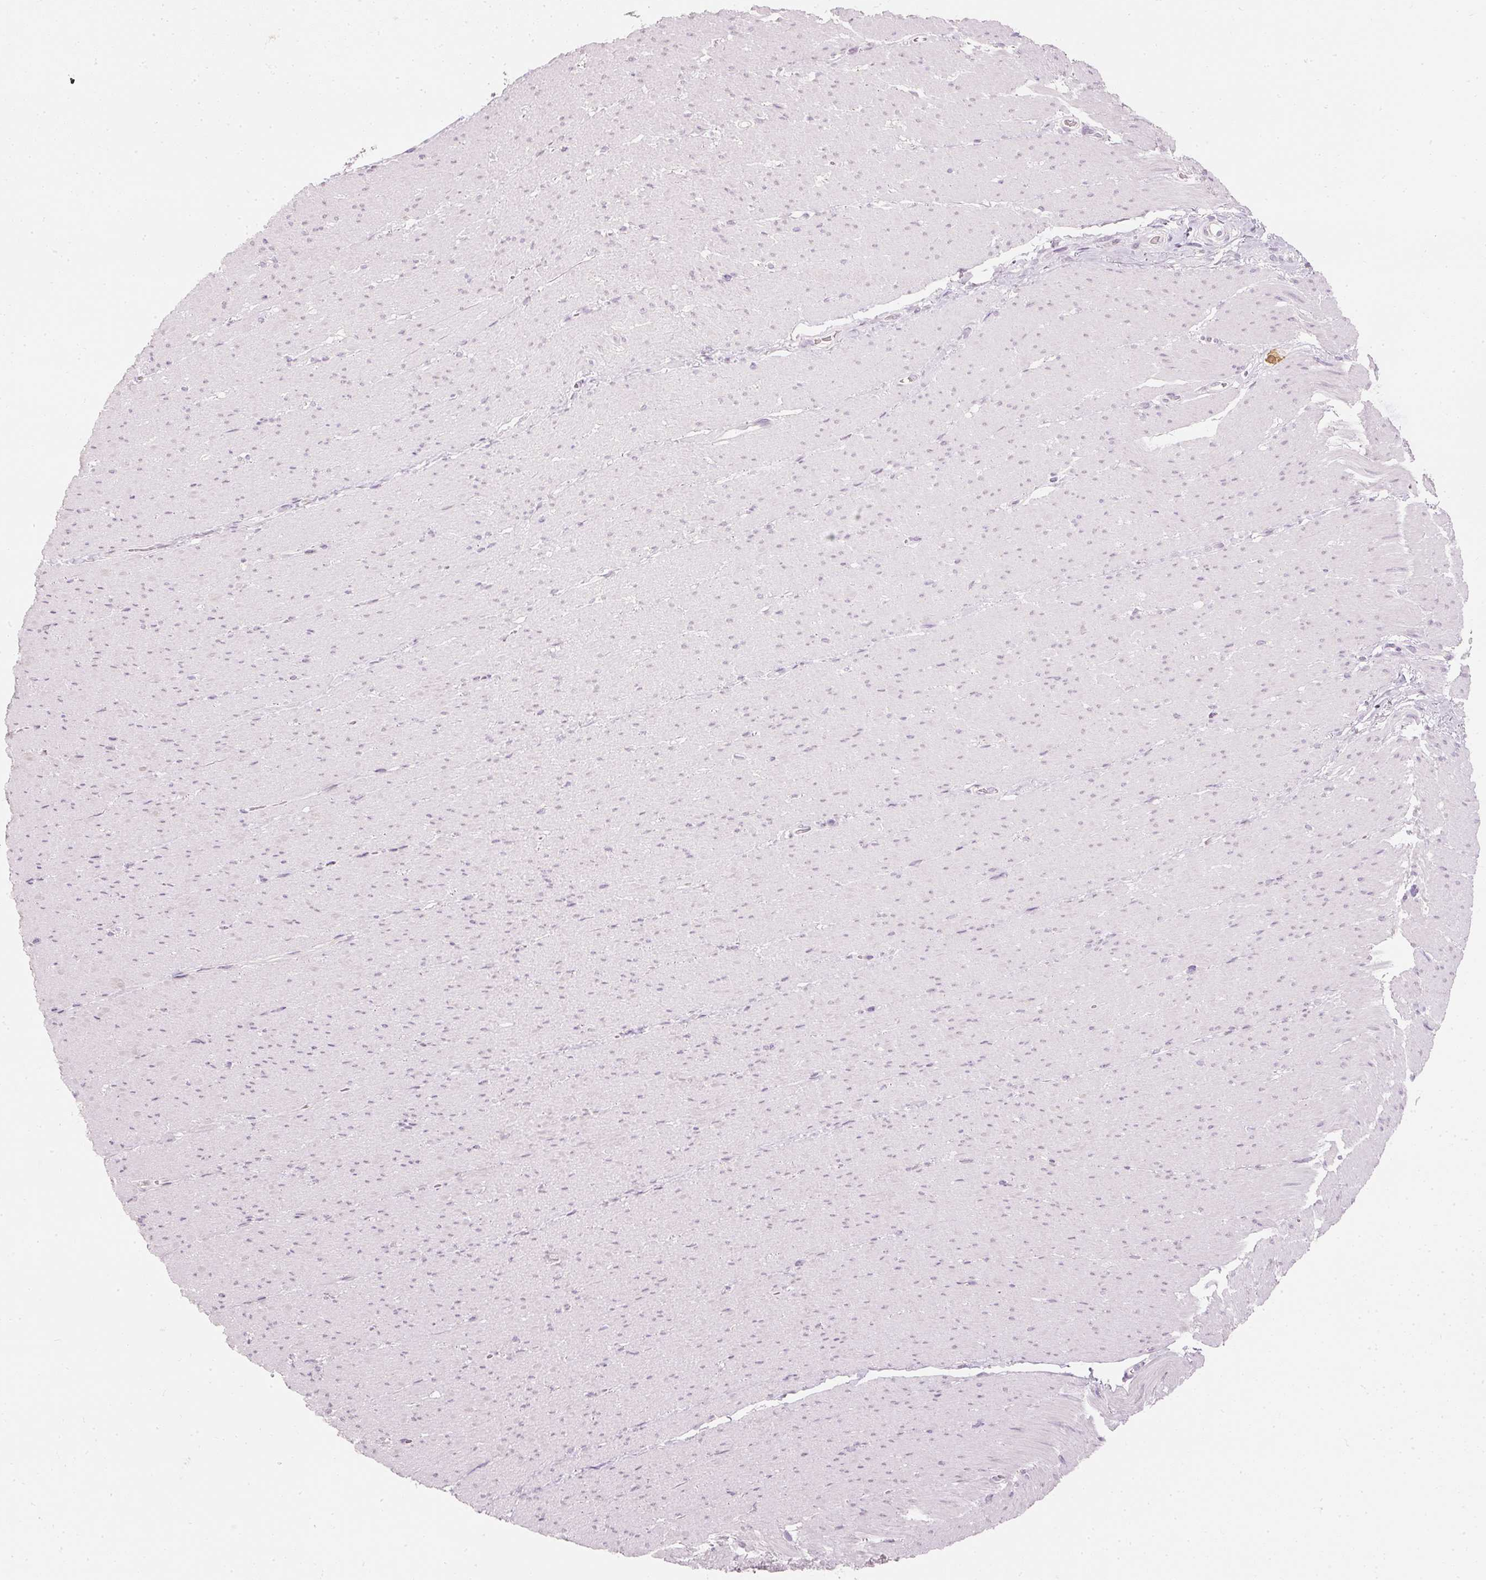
{"staining": {"intensity": "negative", "quantity": "none", "location": "none"}, "tissue": "smooth muscle", "cell_type": "Smooth muscle cells", "image_type": "normal", "snomed": [{"axis": "morphology", "description": "Normal tissue, NOS"}, {"axis": "topography", "description": "Smooth muscle"}, {"axis": "topography", "description": "Rectum"}], "caption": "The photomicrograph demonstrates no significant staining in smooth muscle cells of smooth muscle.", "gene": "ELAVL3", "patient": {"sex": "male", "age": 53}}